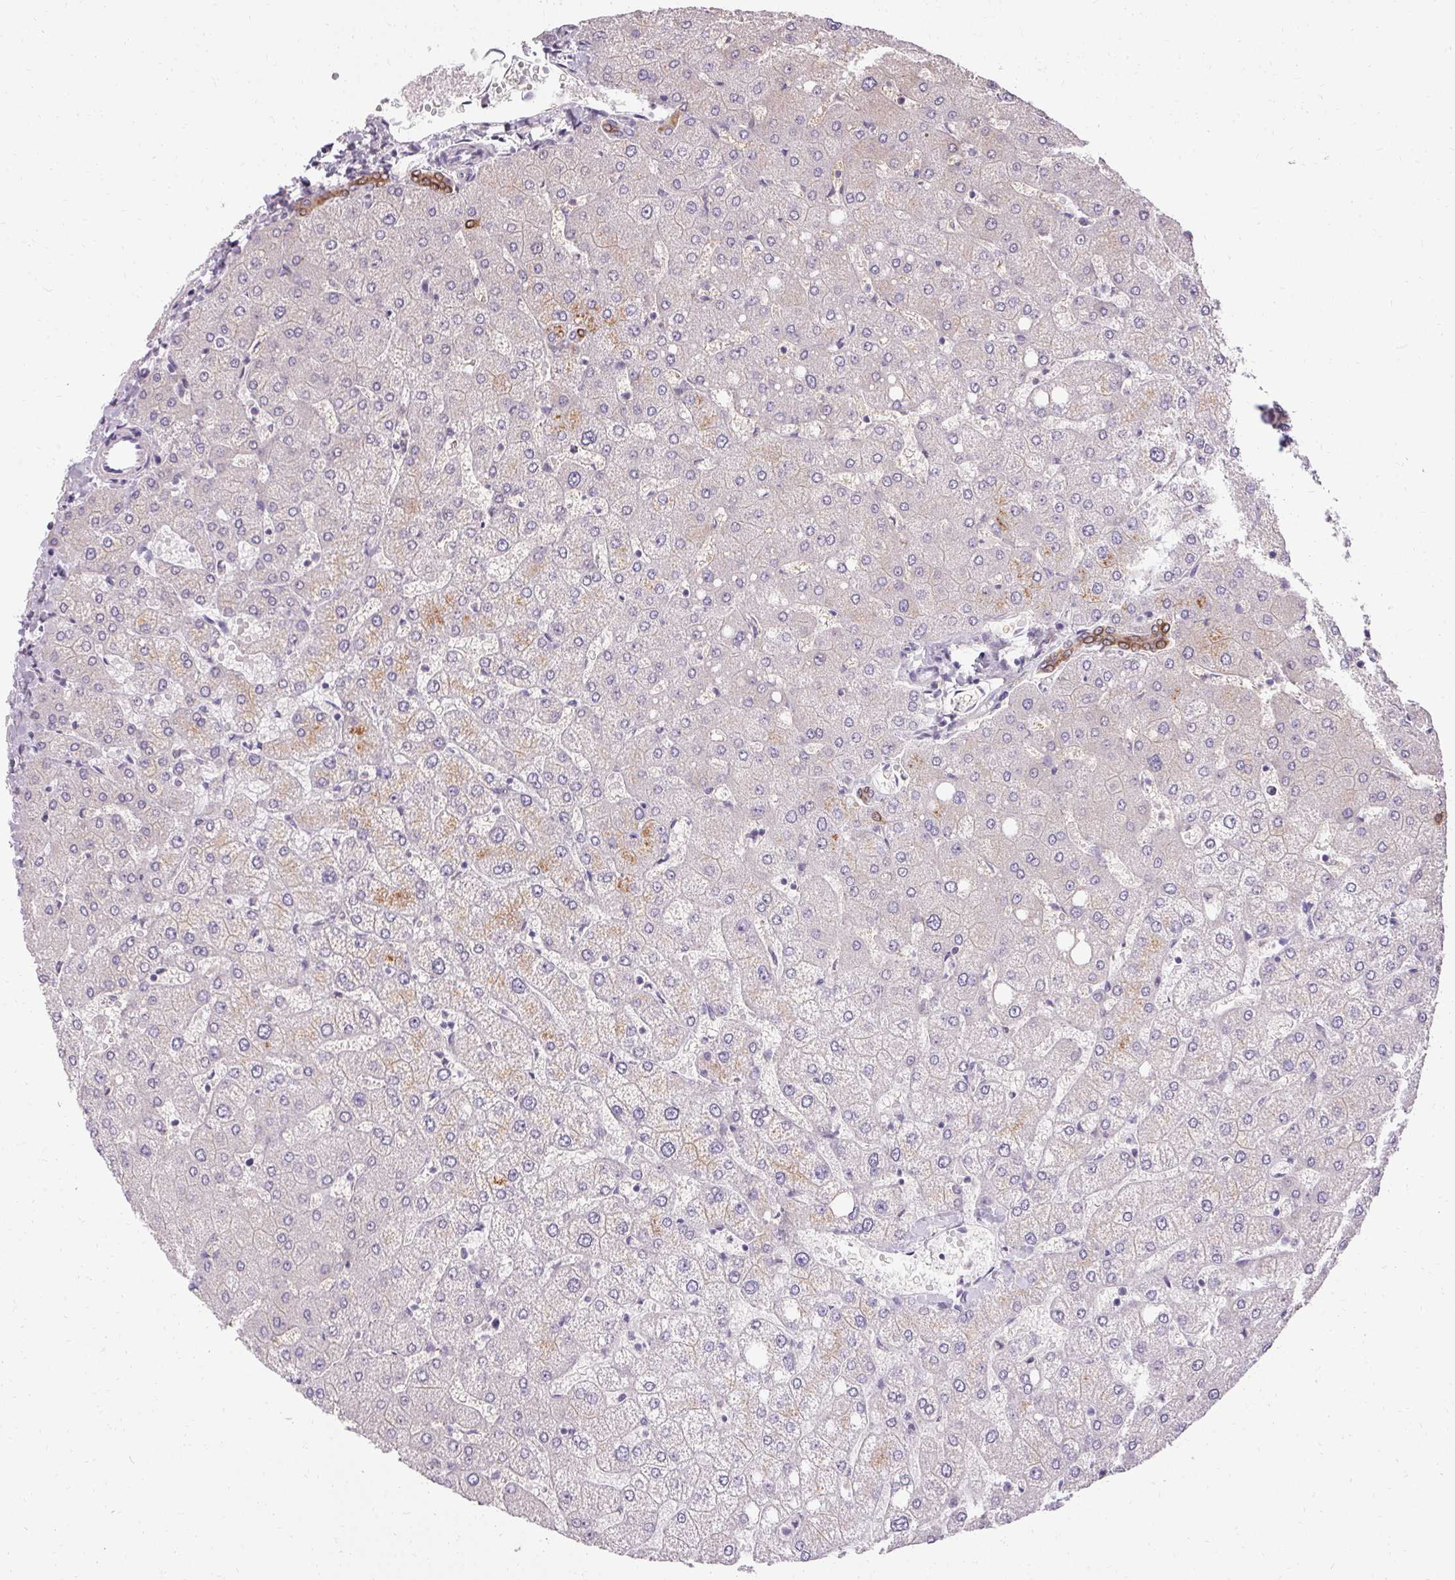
{"staining": {"intensity": "moderate", "quantity": "25%-75%", "location": "cytoplasmic/membranous"}, "tissue": "liver", "cell_type": "Cholangiocytes", "image_type": "normal", "snomed": [{"axis": "morphology", "description": "Normal tissue, NOS"}, {"axis": "topography", "description": "Liver"}], "caption": "Human liver stained for a protein (brown) shows moderate cytoplasmic/membranous positive expression in about 25%-75% of cholangiocytes.", "gene": "HSD17B3", "patient": {"sex": "female", "age": 54}}